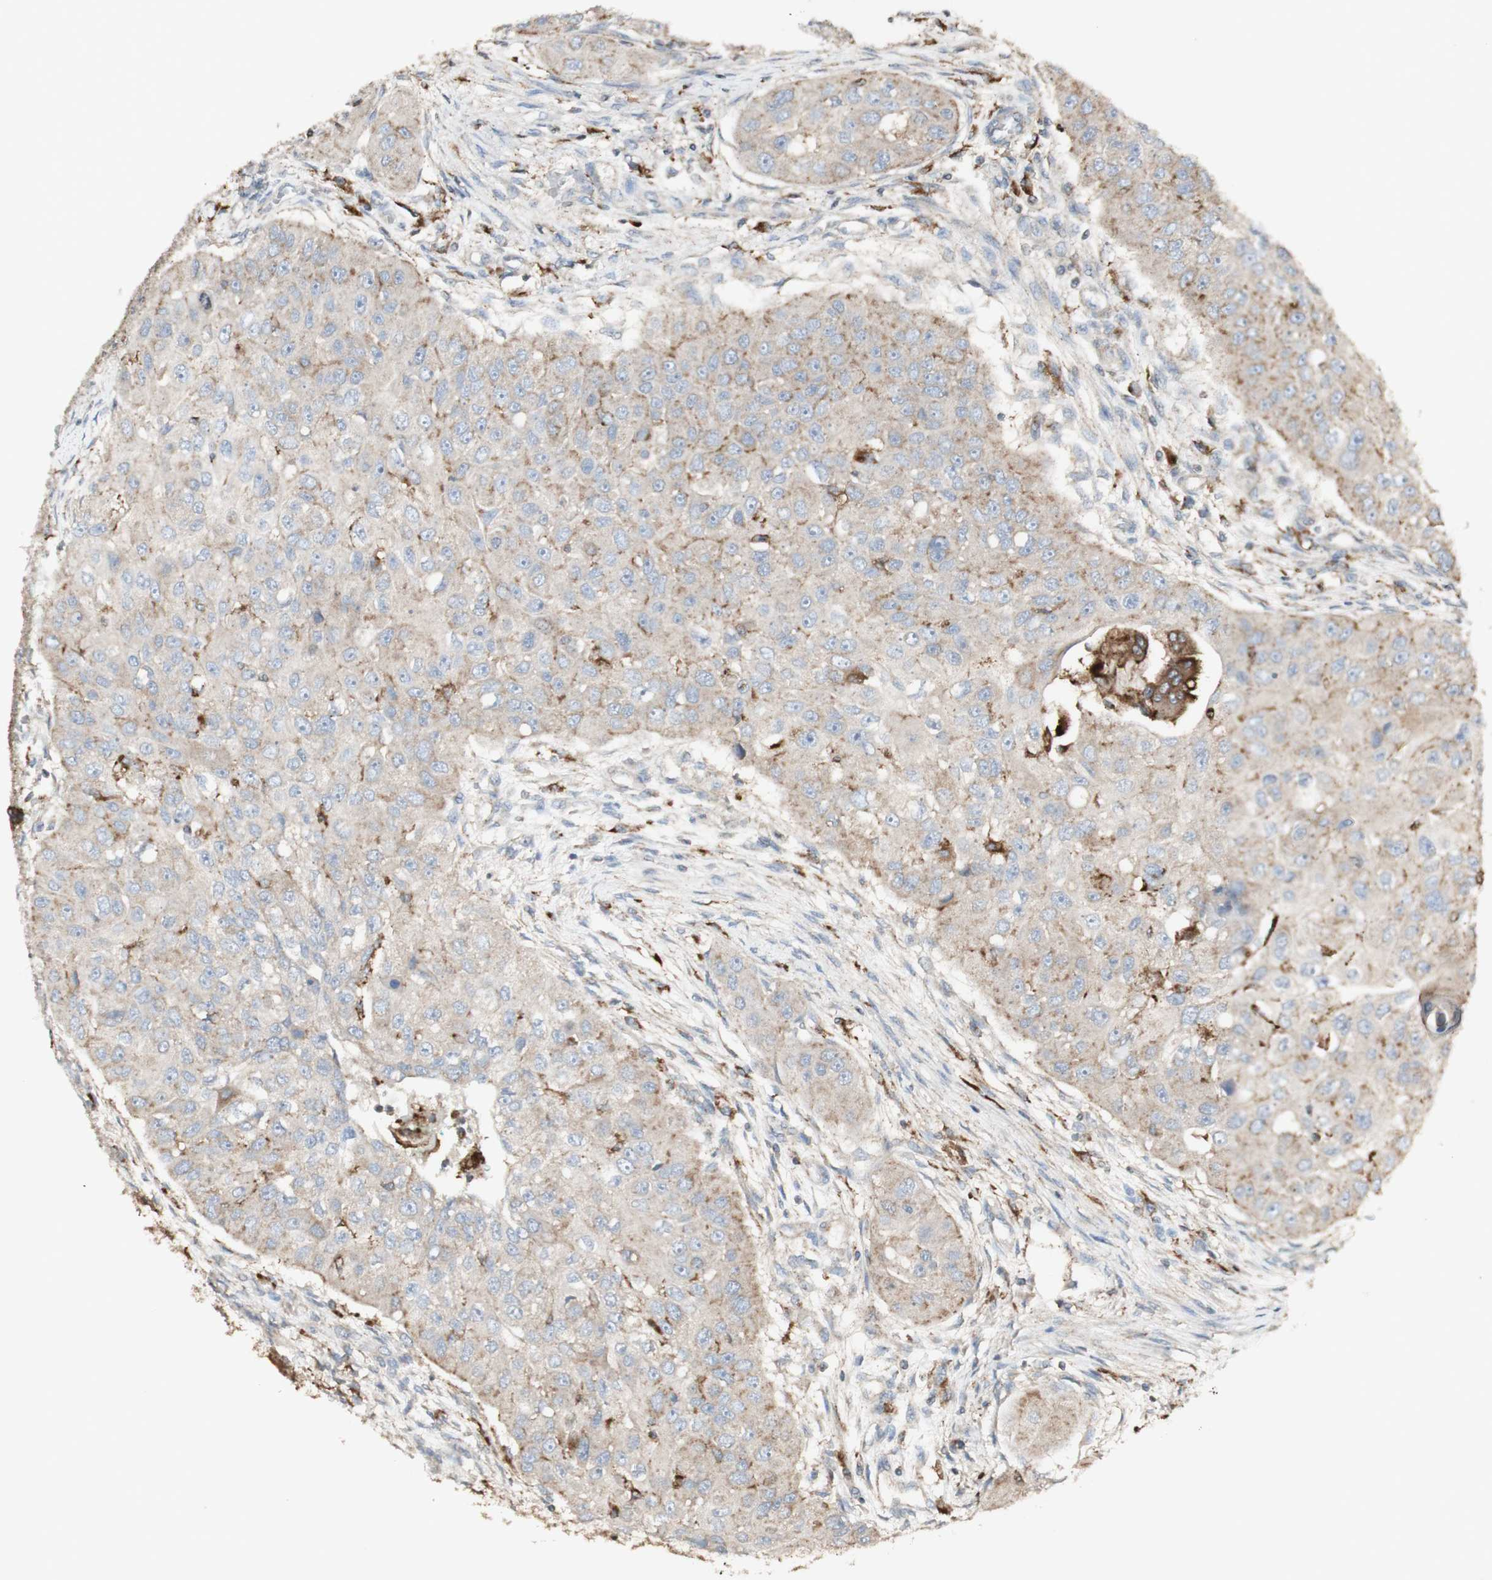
{"staining": {"intensity": "weak", "quantity": "<25%", "location": "cytoplasmic/membranous"}, "tissue": "head and neck cancer", "cell_type": "Tumor cells", "image_type": "cancer", "snomed": [{"axis": "morphology", "description": "Normal tissue, NOS"}, {"axis": "morphology", "description": "Squamous cell carcinoma, NOS"}, {"axis": "topography", "description": "Skeletal muscle"}, {"axis": "topography", "description": "Head-Neck"}], "caption": "DAB (3,3'-diaminobenzidine) immunohistochemical staining of squamous cell carcinoma (head and neck) demonstrates no significant positivity in tumor cells.", "gene": "ATP6V1E1", "patient": {"sex": "male", "age": 51}}